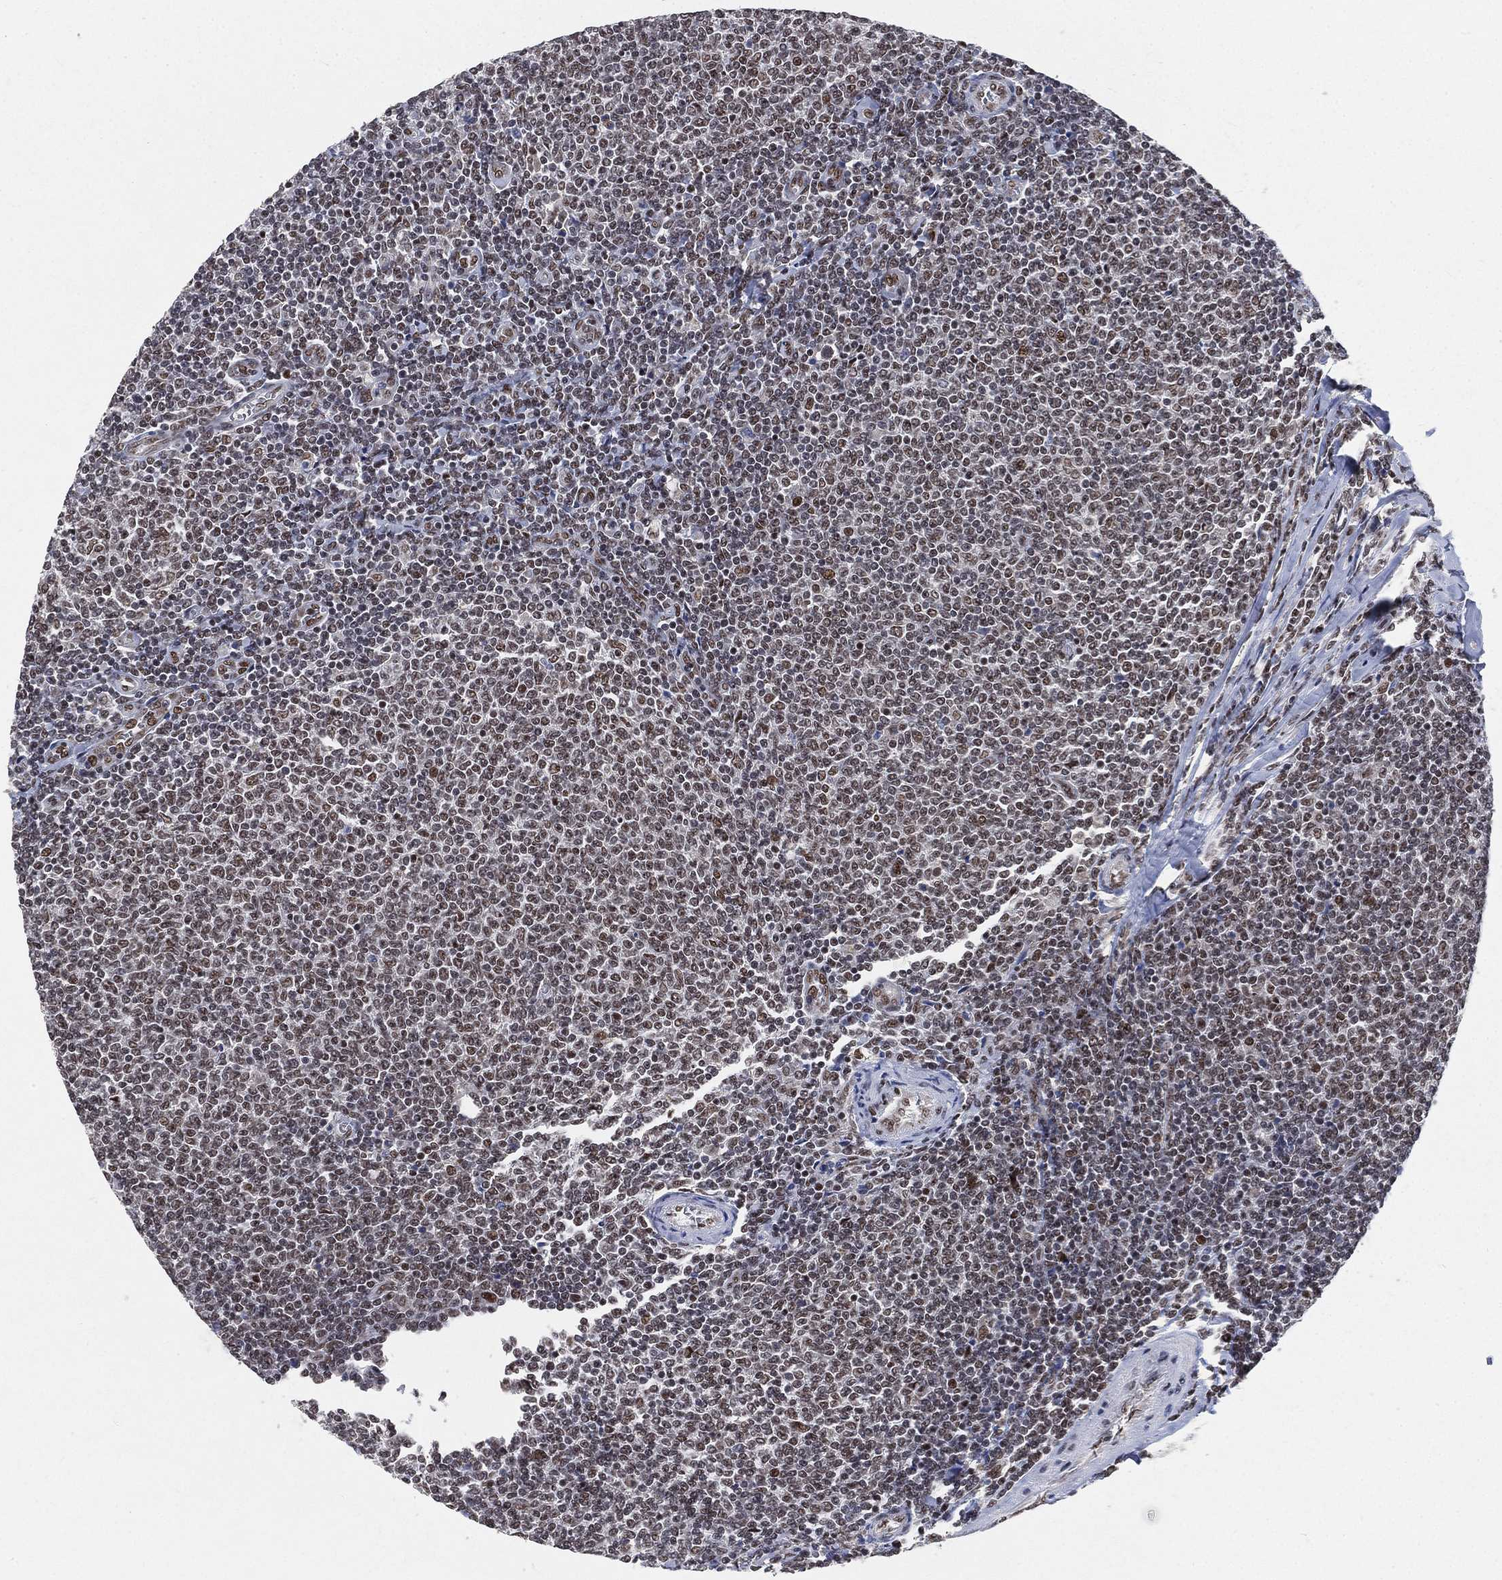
{"staining": {"intensity": "weak", "quantity": "25%-75%", "location": "nuclear"}, "tissue": "lymphoma", "cell_type": "Tumor cells", "image_type": "cancer", "snomed": [{"axis": "morphology", "description": "Malignant lymphoma, non-Hodgkin's type, Low grade"}, {"axis": "topography", "description": "Lymph node"}], "caption": "A micrograph showing weak nuclear expression in approximately 25%-75% of tumor cells in low-grade malignant lymphoma, non-Hodgkin's type, as visualized by brown immunohistochemical staining.", "gene": "YLPM1", "patient": {"sex": "male", "age": 52}}